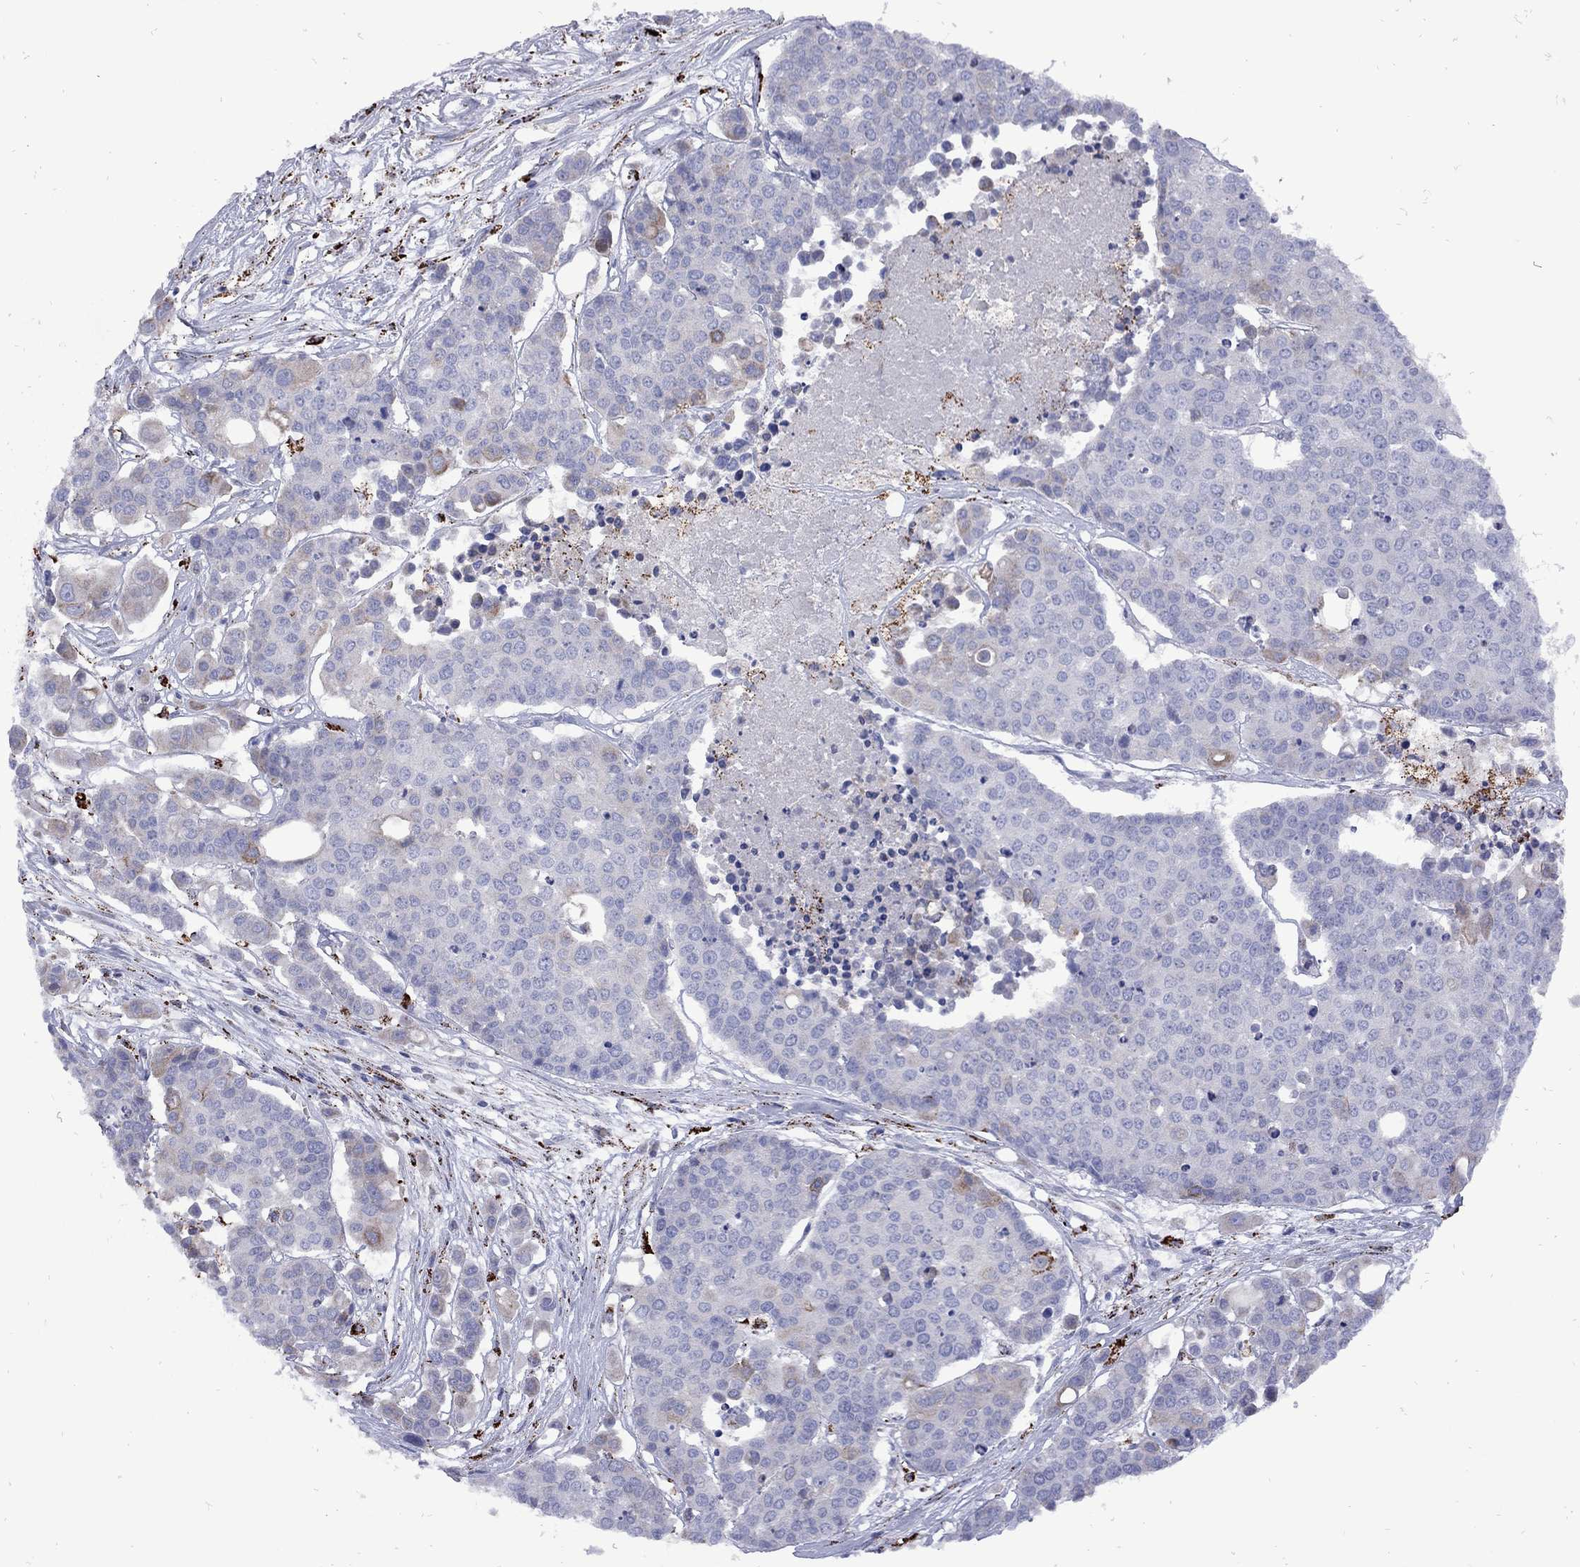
{"staining": {"intensity": "moderate", "quantity": "<25%", "location": "cytoplasmic/membranous"}, "tissue": "carcinoid", "cell_type": "Tumor cells", "image_type": "cancer", "snomed": [{"axis": "morphology", "description": "Carcinoid, malignant, NOS"}, {"axis": "topography", "description": "Colon"}], "caption": "Human carcinoid stained for a protein (brown) exhibits moderate cytoplasmic/membranous positive positivity in about <25% of tumor cells.", "gene": "SESTD1", "patient": {"sex": "male", "age": 81}}